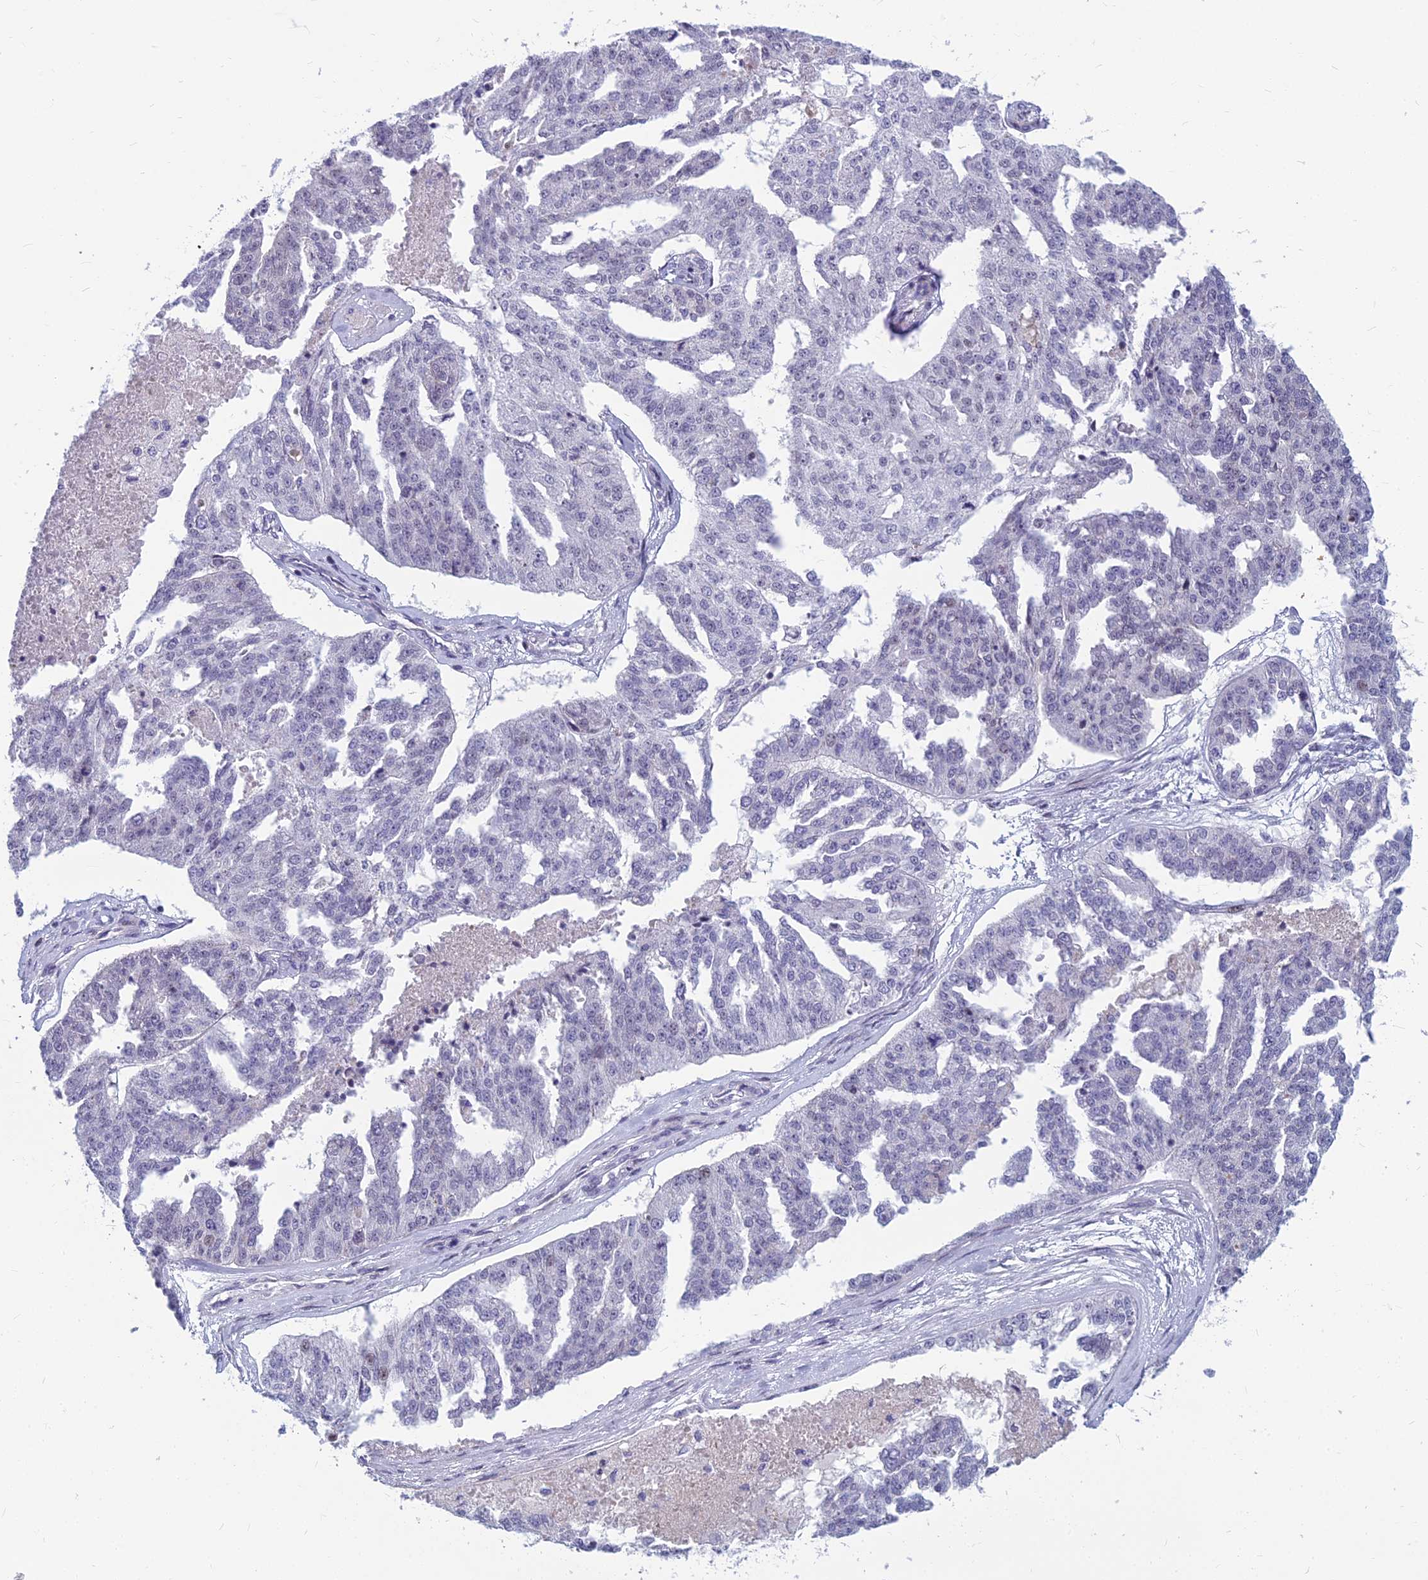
{"staining": {"intensity": "negative", "quantity": "none", "location": "none"}, "tissue": "ovarian cancer", "cell_type": "Tumor cells", "image_type": "cancer", "snomed": [{"axis": "morphology", "description": "Cystadenocarcinoma, serous, NOS"}, {"axis": "topography", "description": "Ovary"}], "caption": "Immunohistochemistry (IHC) image of ovarian cancer stained for a protein (brown), which demonstrates no staining in tumor cells.", "gene": "MYBPC2", "patient": {"sex": "female", "age": 58}}